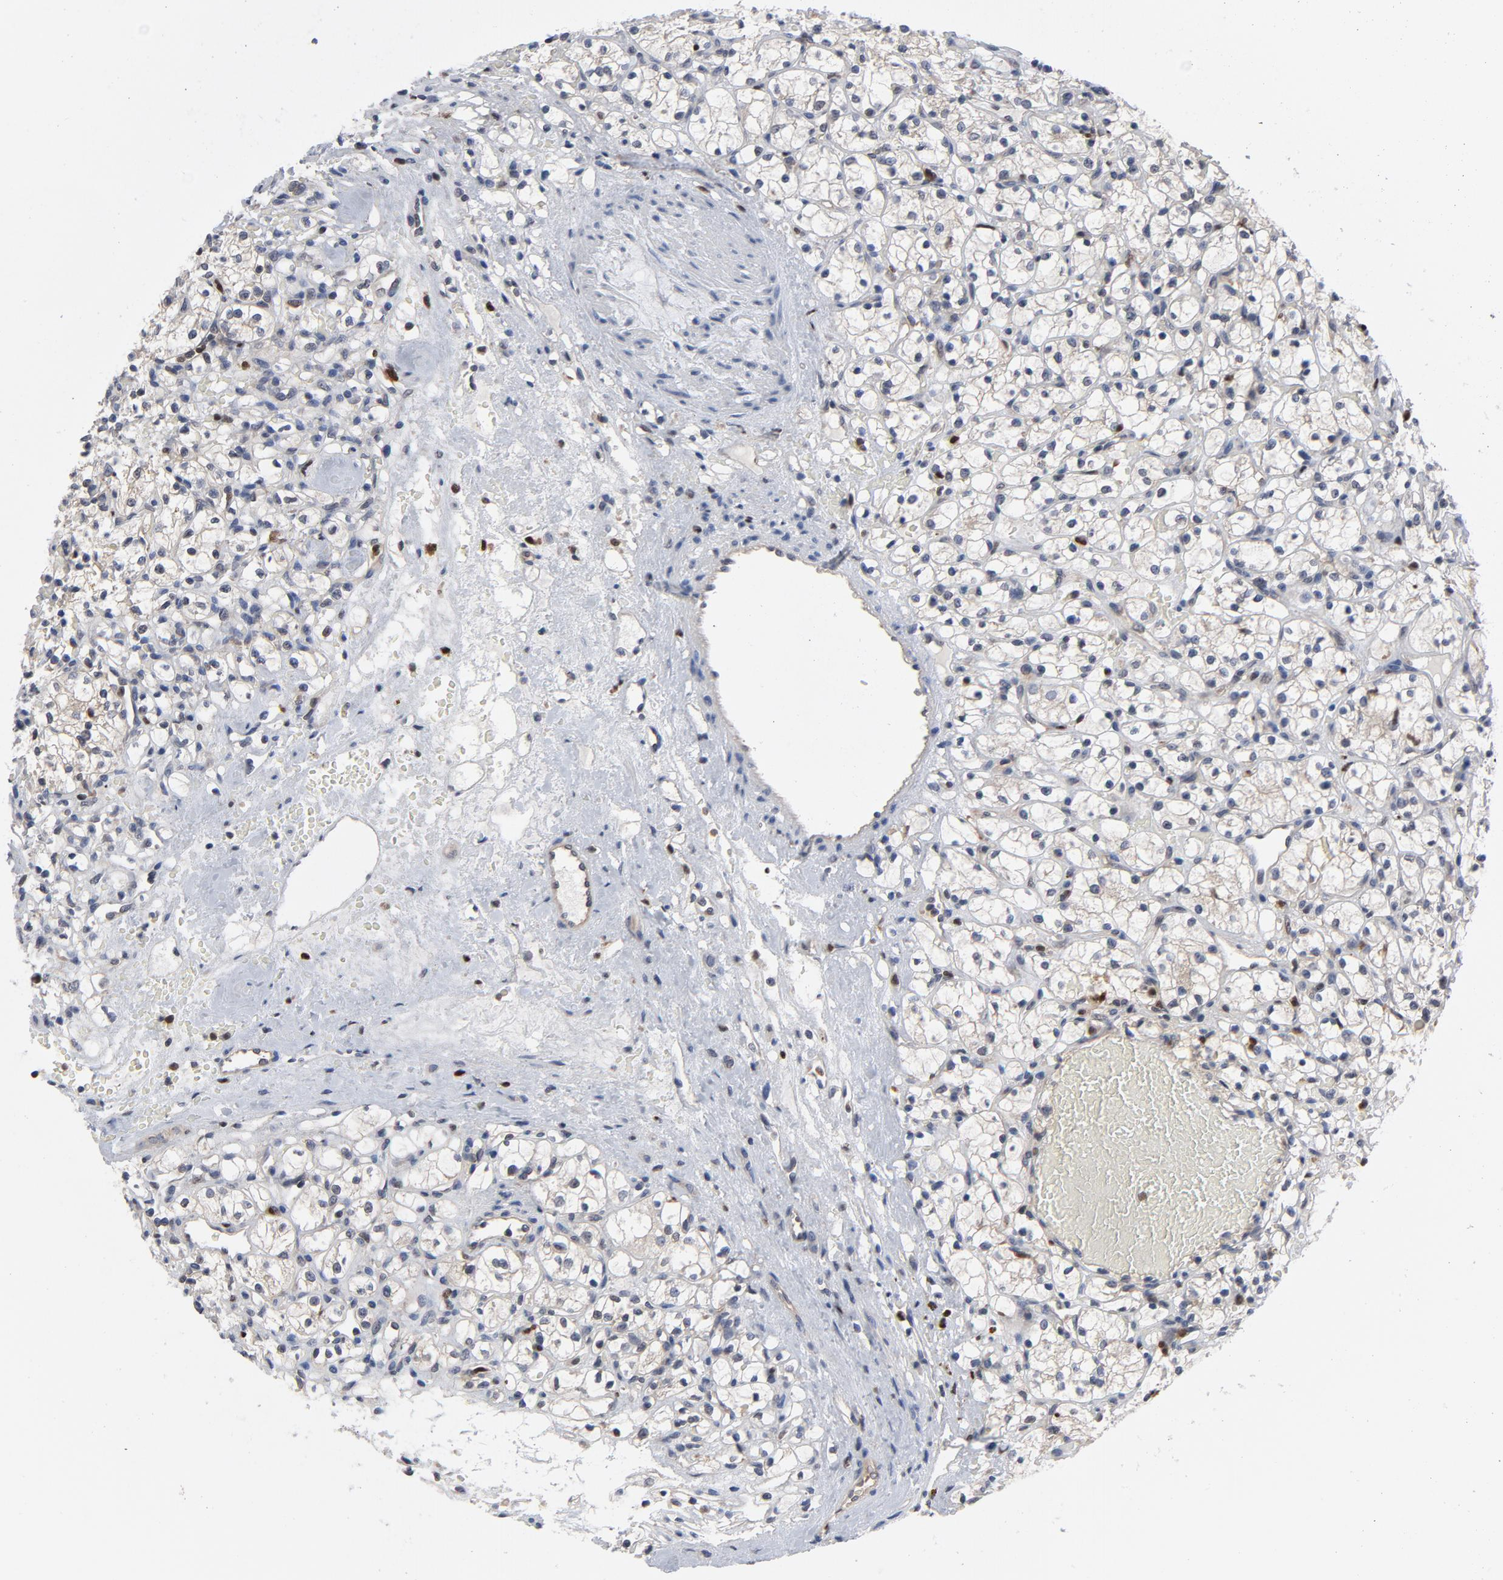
{"staining": {"intensity": "negative", "quantity": "none", "location": "none"}, "tissue": "renal cancer", "cell_type": "Tumor cells", "image_type": "cancer", "snomed": [{"axis": "morphology", "description": "Adenocarcinoma, NOS"}, {"axis": "topography", "description": "Kidney"}], "caption": "This is a micrograph of immunohistochemistry staining of renal adenocarcinoma, which shows no positivity in tumor cells.", "gene": "NFKB1", "patient": {"sex": "female", "age": 60}}